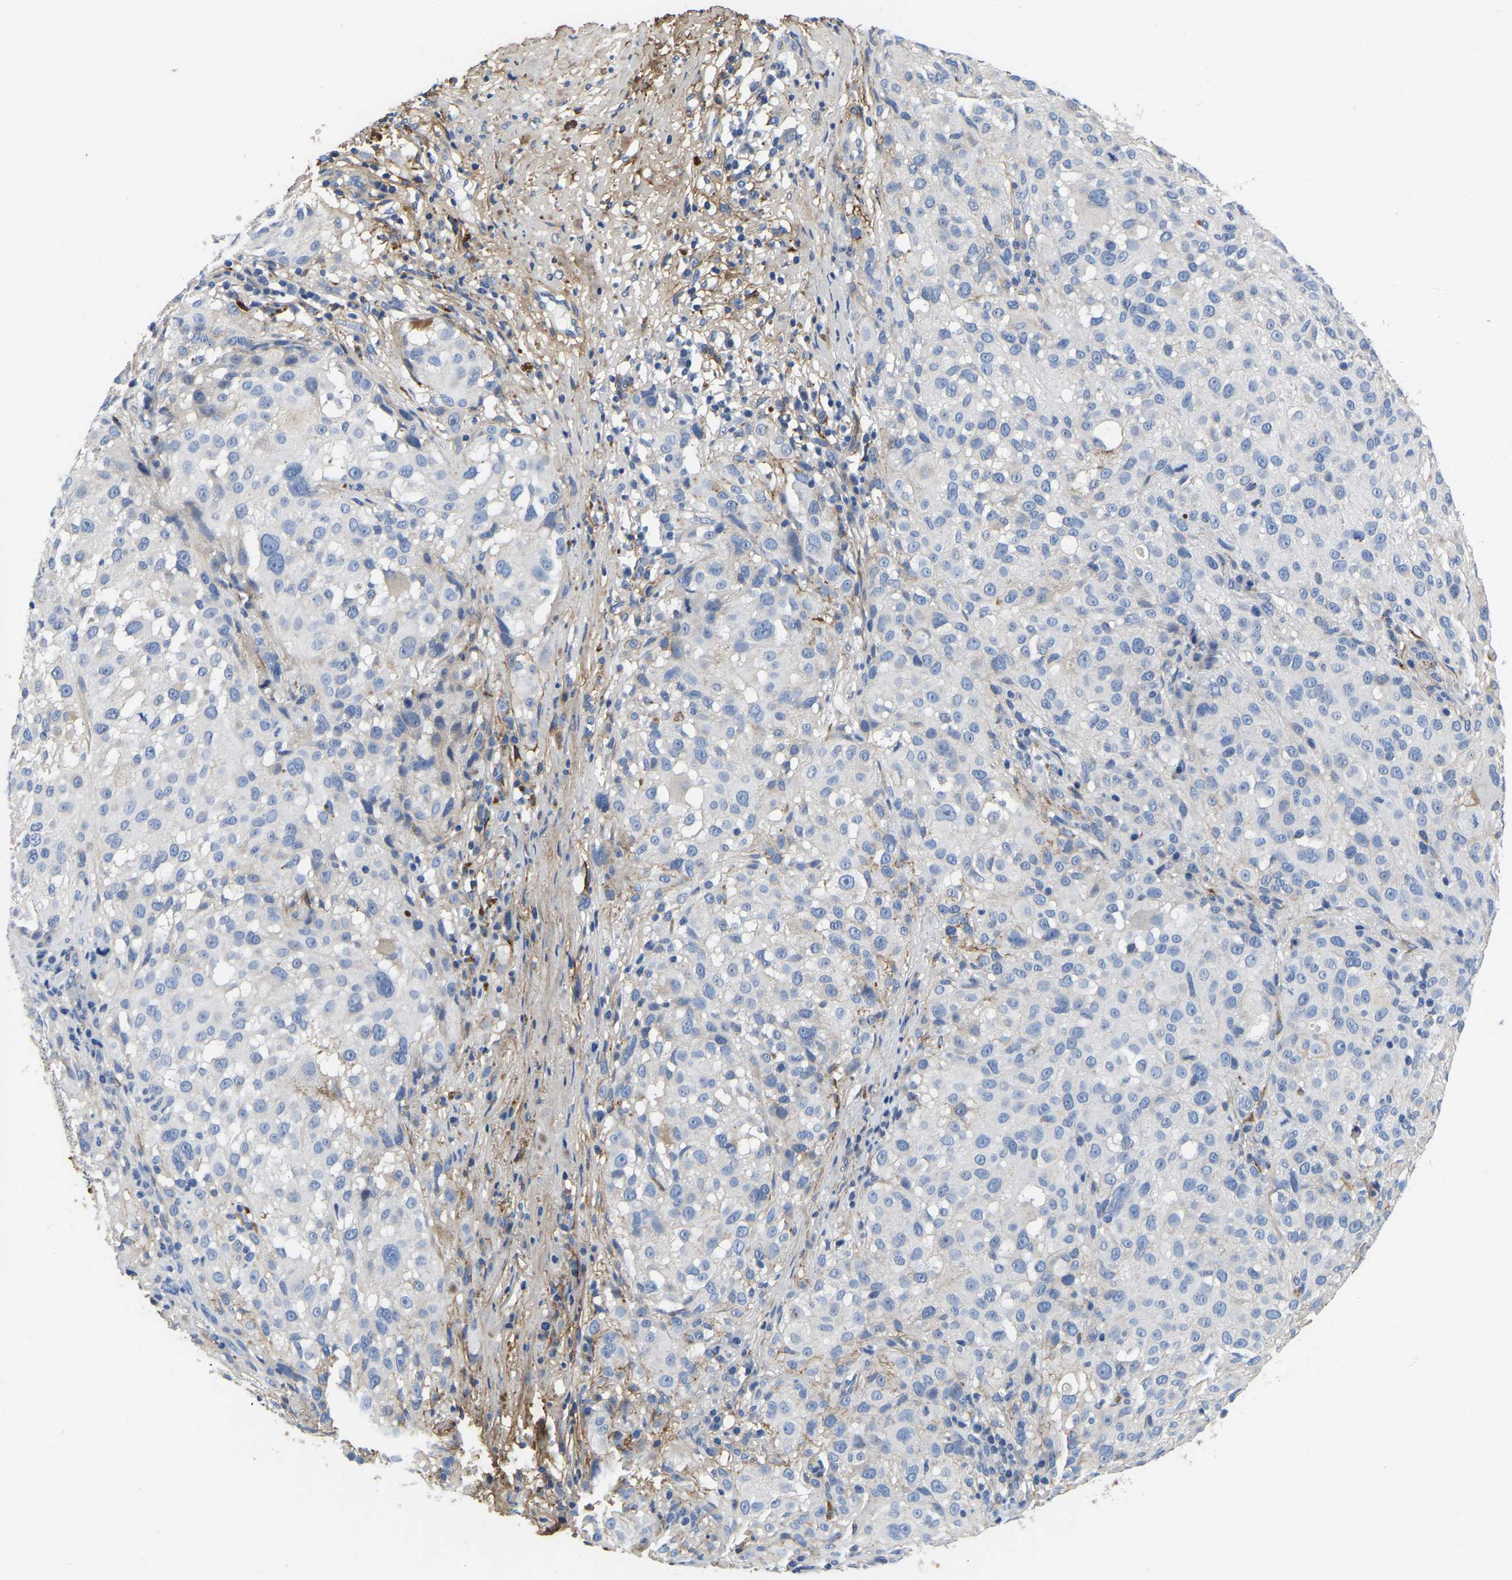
{"staining": {"intensity": "negative", "quantity": "none", "location": "none"}, "tissue": "melanoma", "cell_type": "Tumor cells", "image_type": "cancer", "snomed": [{"axis": "morphology", "description": "Necrosis, NOS"}, {"axis": "morphology", "description": "Malignant melanoma, NOS"}, {"axis": "topography", "description": "Skin"}], "caption": "Photomicrograph shows no significant protein positivity in tumor cells of malignant melanoma. (IHC, brightfield microscopy, high magnification).", "gene": "COL6A1", "patient": {"sex": "female", "age": 87}}